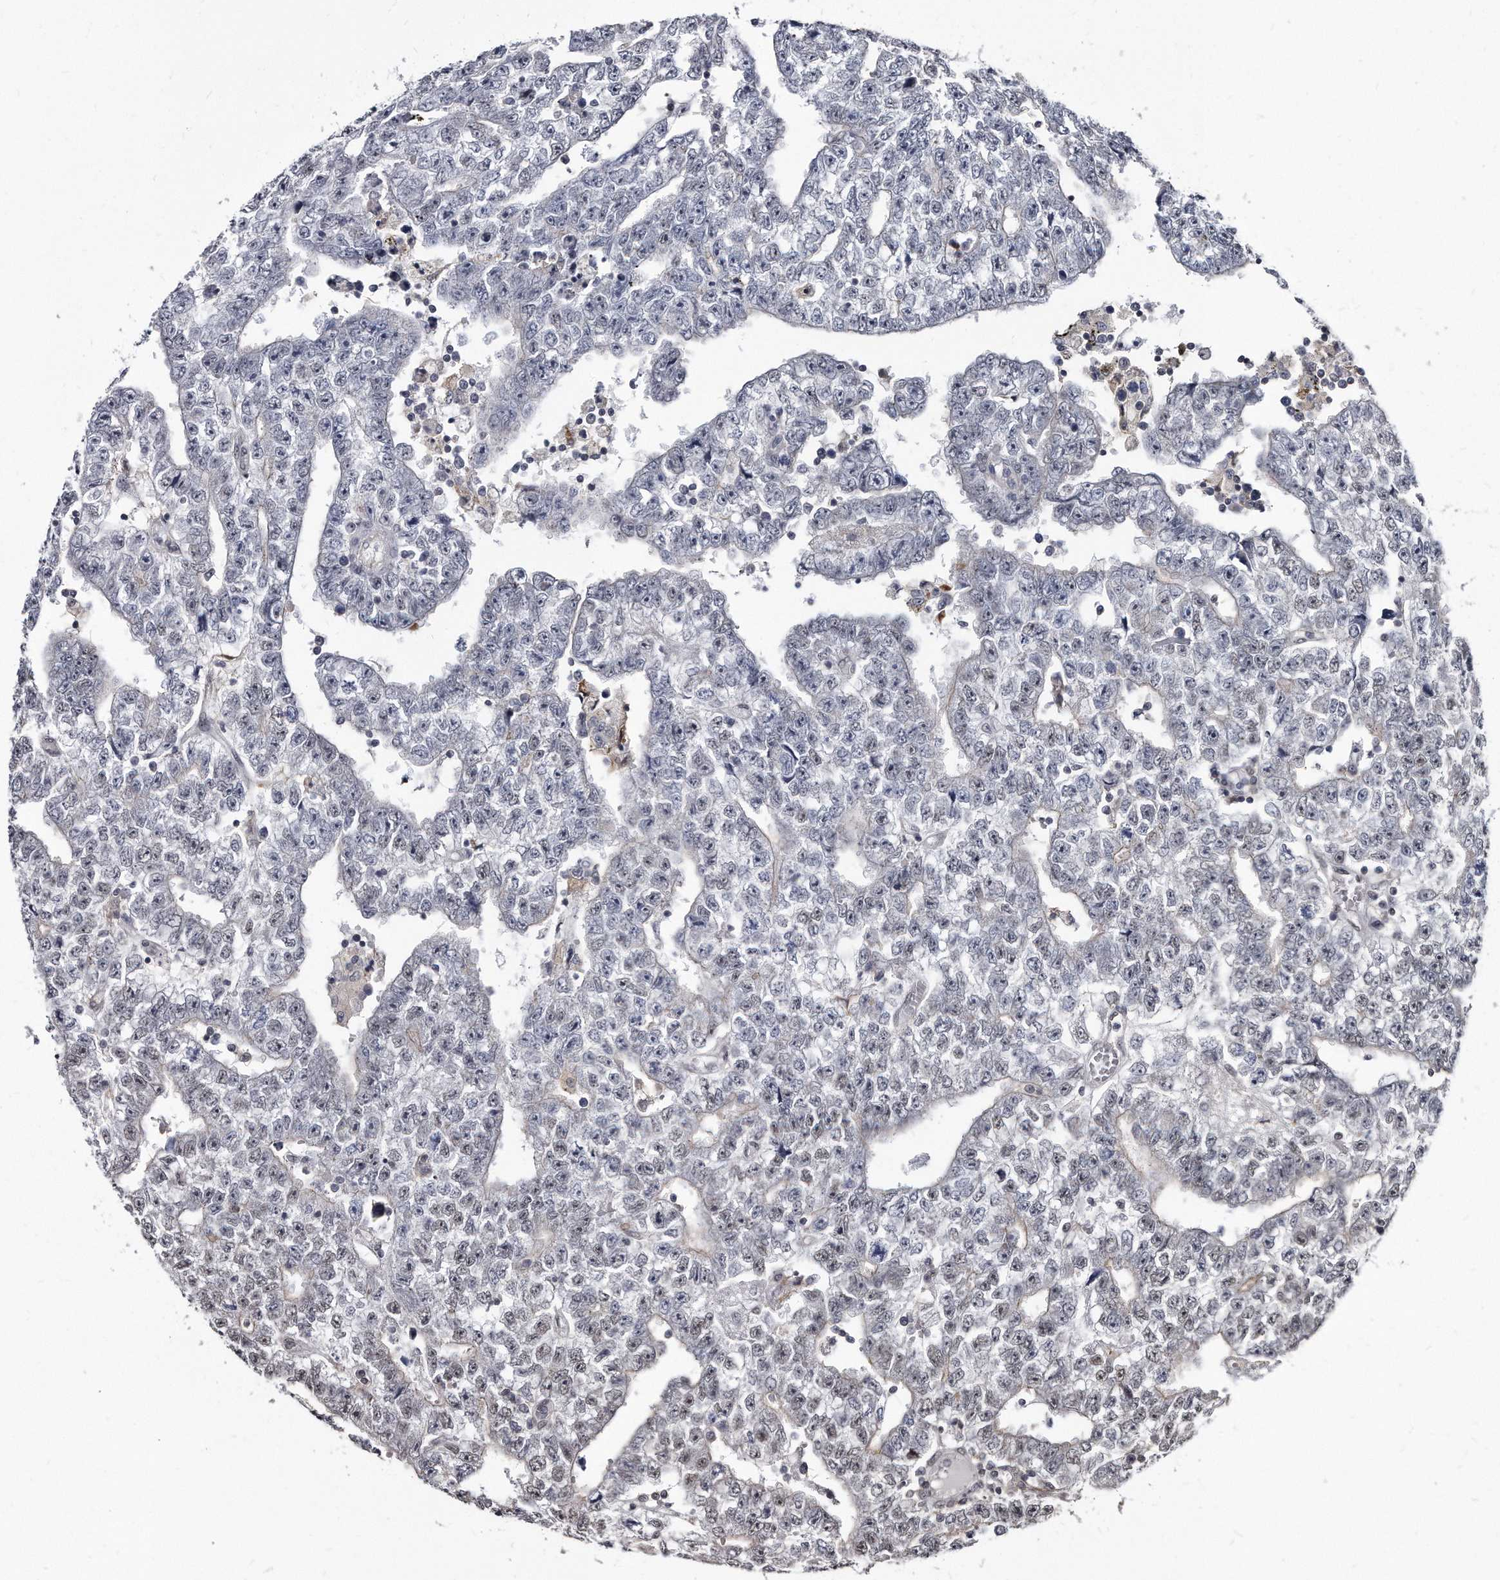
{"staining": {"intensity": "negative", "quantity": "none", "location": "none"}, "tissue": "testis cancer", "cell_type": "Tumor cells", "image_type": "cancer", "snomed": [{"axis": "morphology", "description": "Carcinoma, Embryonal, NOS"}, {"axis": "topography", "description": "Testis"}], "caption": "This is an immunohistochemistry (IHC) image of human testis cancer (embryonal carcinoma). There is no positivity in tumor cells.", "gene": "KLHDC3", "patient": {"sex": "male", "age": 25}}